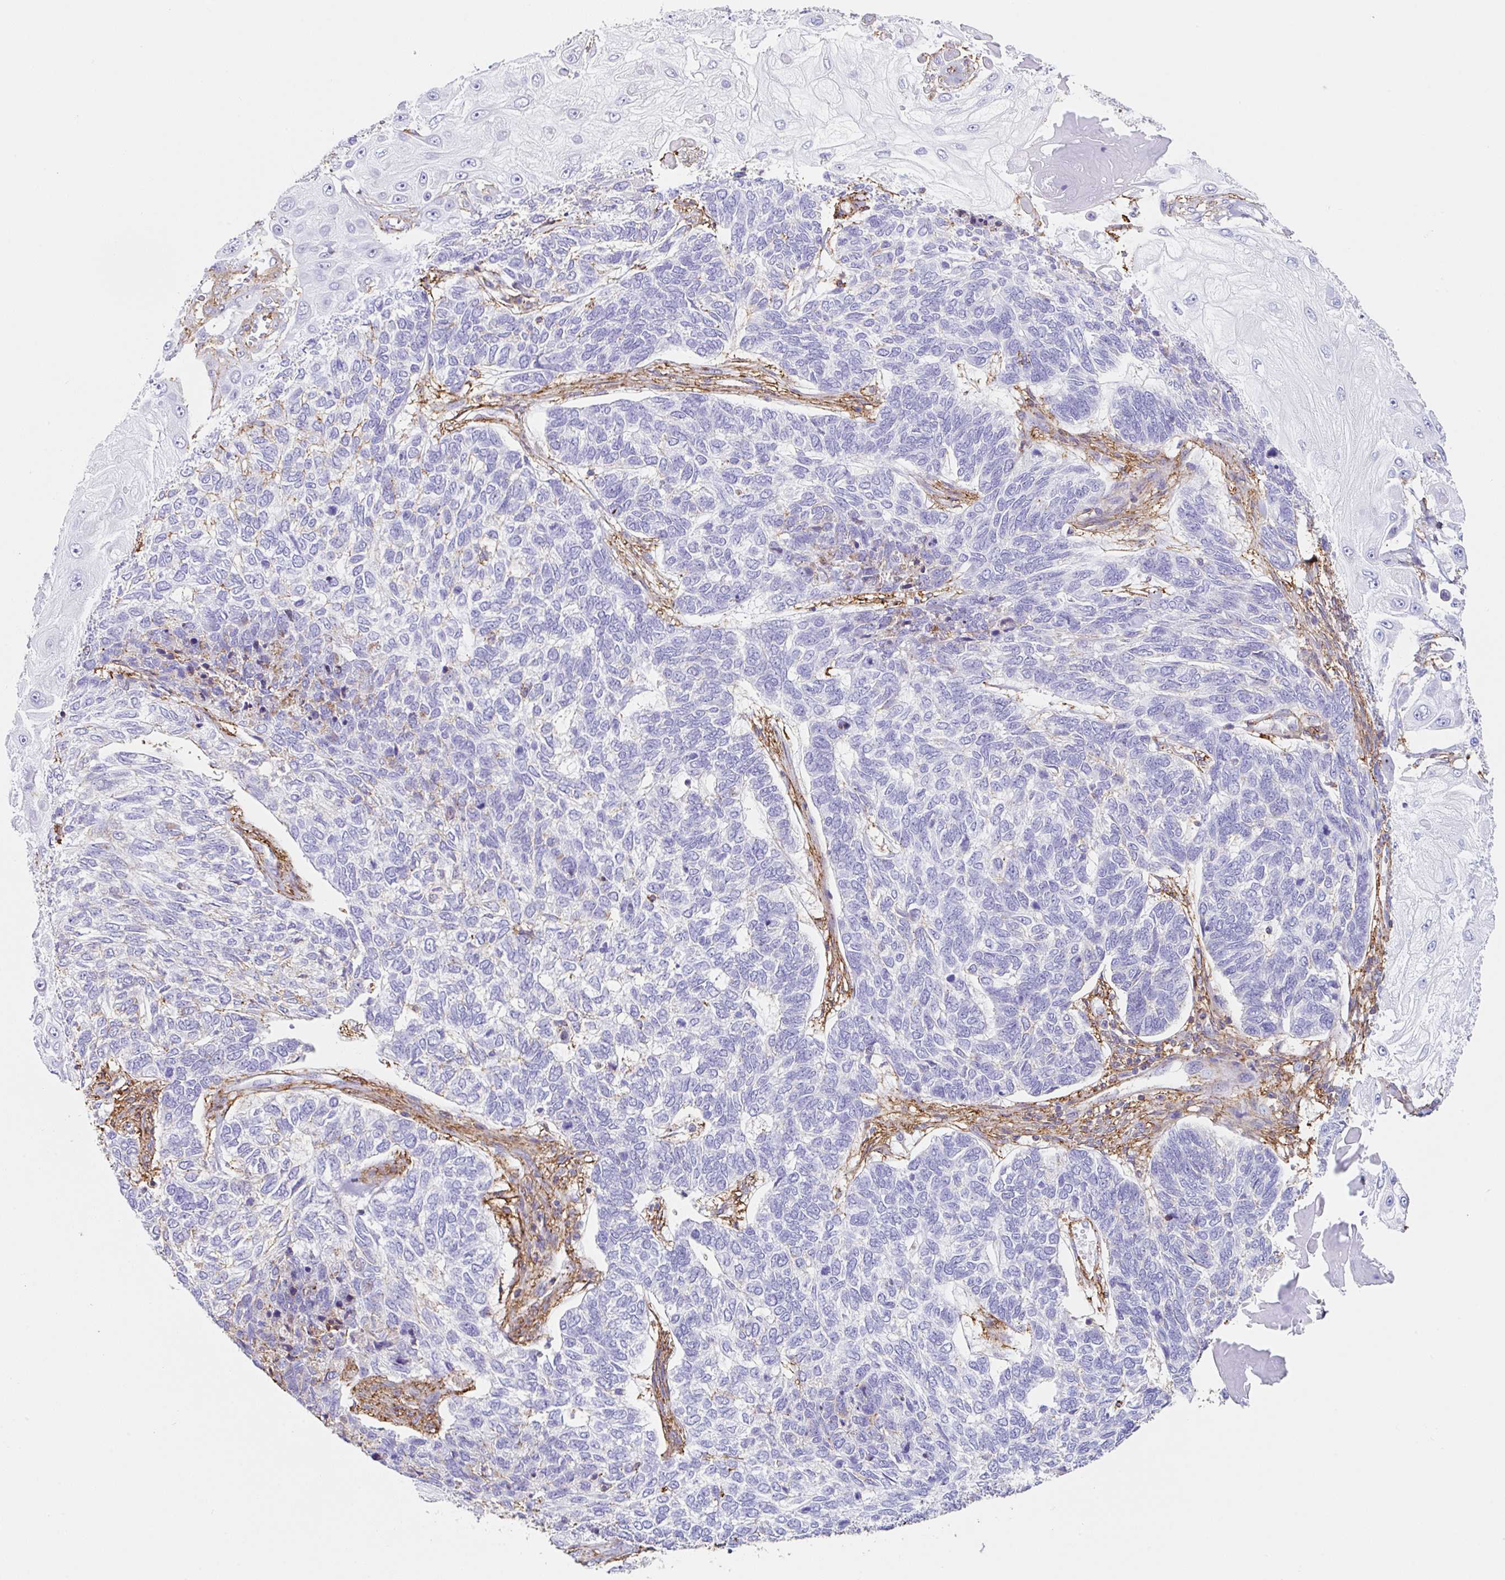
{"staining": {"intensity": "negative", "quantity": "none", "location": "none"}, "tissue": "skin cancer", "cell_type": "Tumor cells", "image_type": "cancer", "snomed": [{"axis": "morphology", "description": "Basal cell carcinoma"}, {"axis": "topography", "description": "Skin"}], "caption": "Protein analysis of skin cancer (basal cell carcinoma) displays no significant positivity in tumor cells.", "gene": "MTTP", "patient": {"sex": "female", "age": 65}}